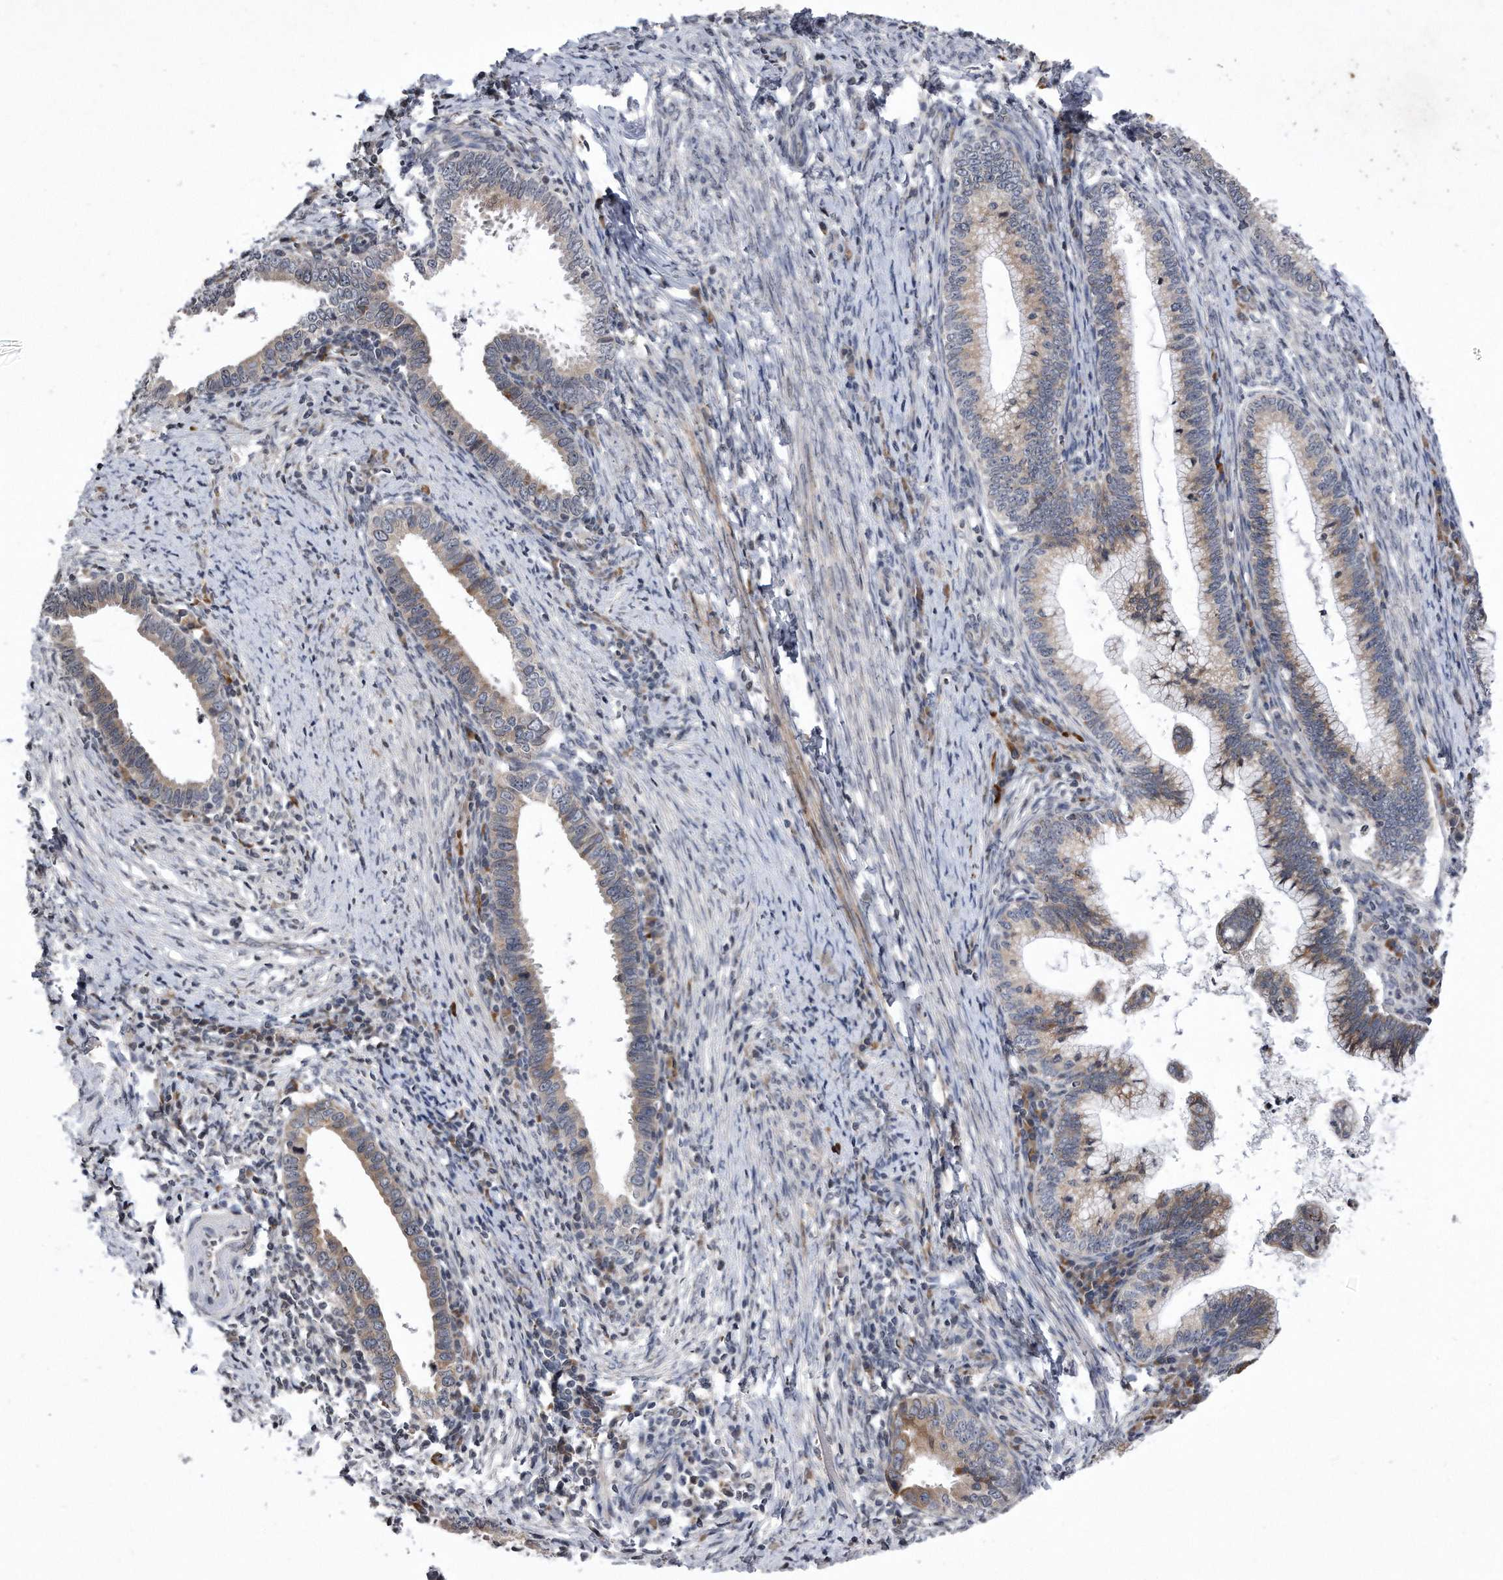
{"staining": {"intensity": "weak", "quantity": "25%-75%", "location": "cytoplasmic/membranous"}, "tissue": "cervical cancer", "cell_type": "Tumor cells", "image_type": "cancer", "snomed": [{"axis": "morphology", "description": "Adenocarcinoma, NOS"}, {"axis": "topography", "description": "Cervix"}], "caption": "Weak cytoplasmic/membranous protein staining is appreciated in approximately 25%-75% of tumor cells in cervical cancer (adenocarcinoma). (brown staining indicates protein expression, while blue staining denotes nuclei).", "gene": "DAB1", "patient": {"sex": "female", "age": 36}}